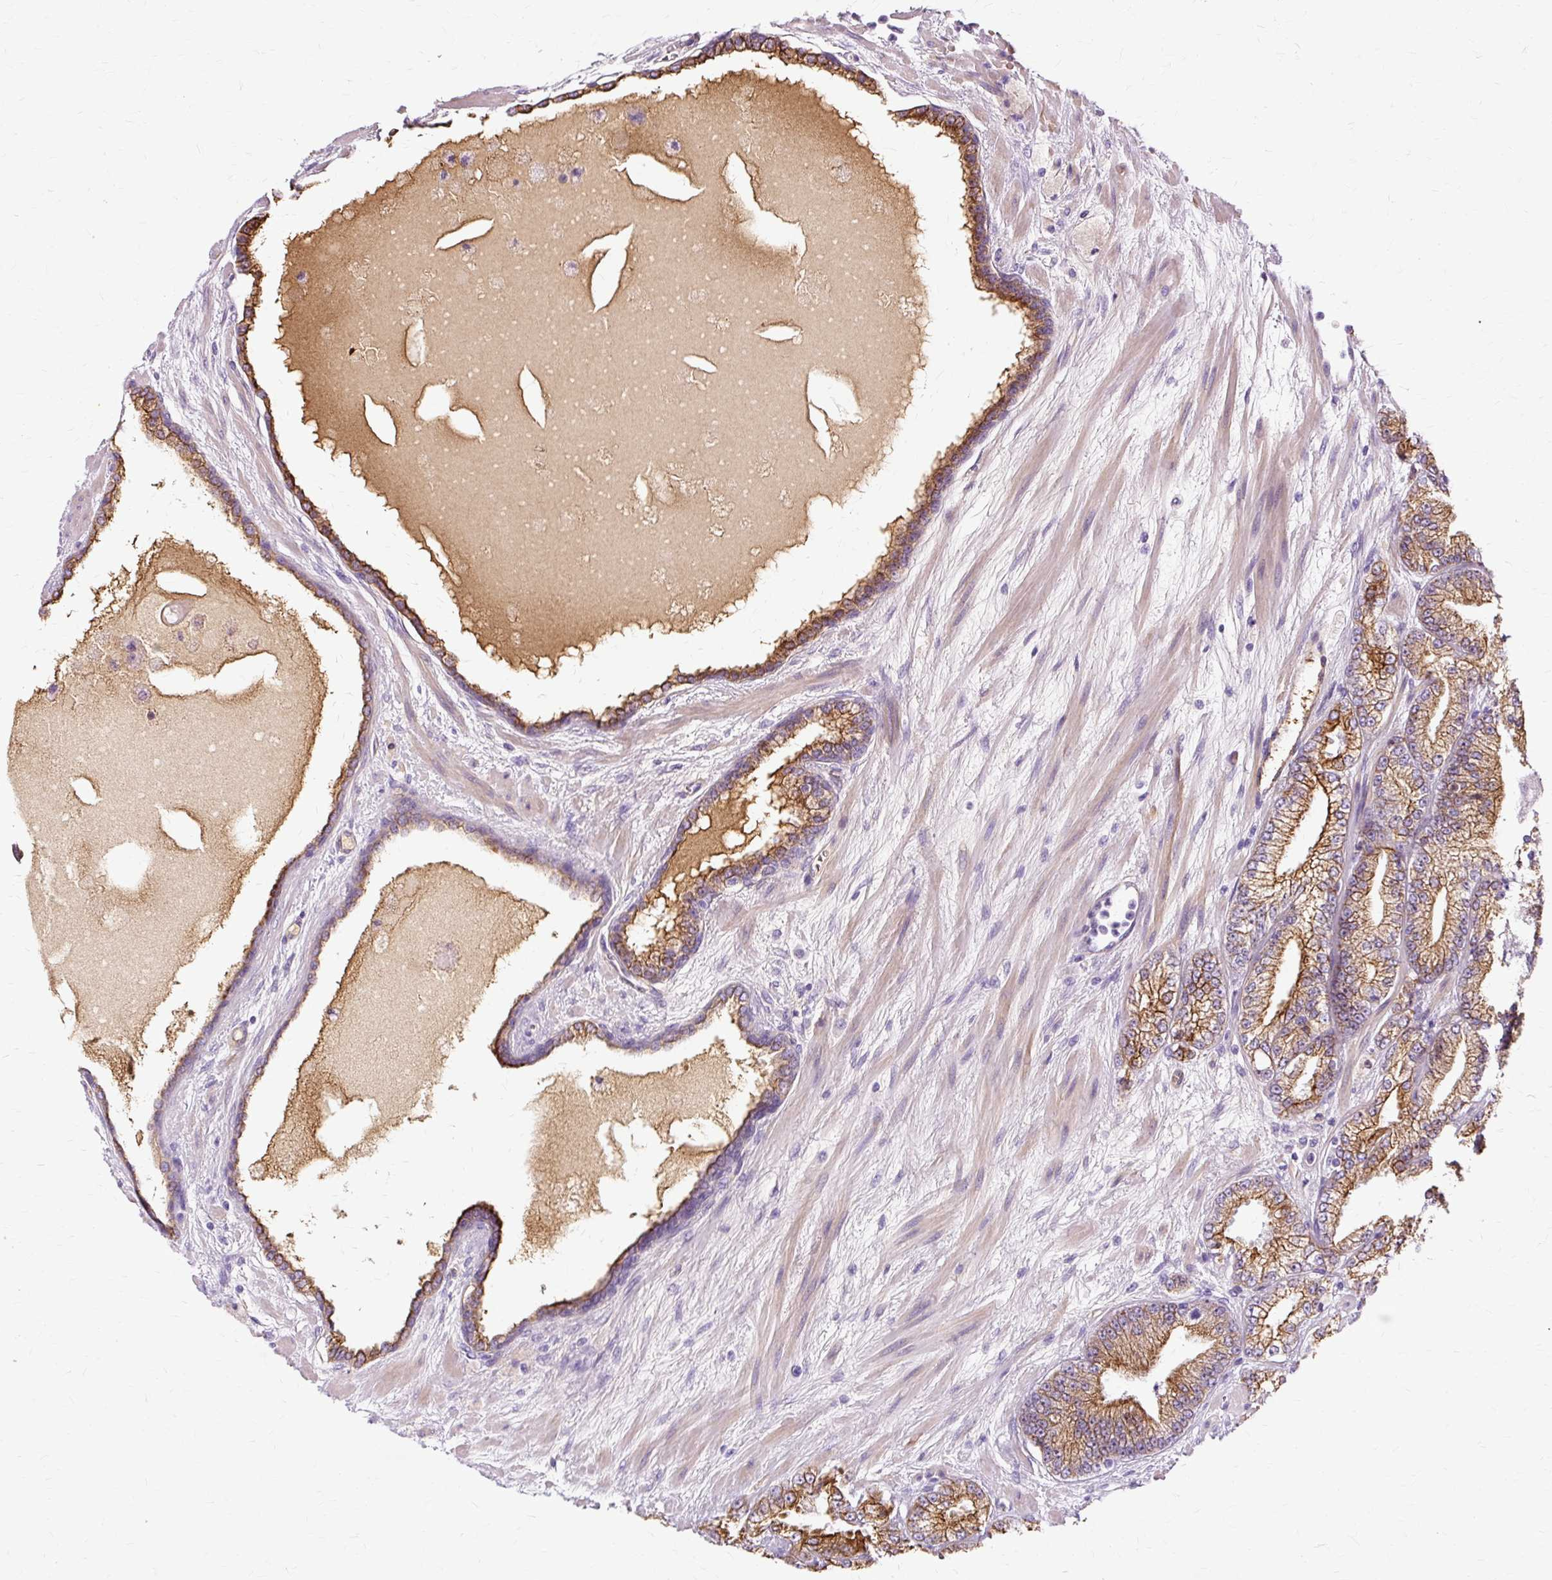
{"staining": {"intensity": "strong", "quantity": ">75%", "location": "cytoplasmic/membranous"}, "tissue": "prostate cancer", "cell_type": "Tumor cells", "image_type": "cancer", "snomed": [{"axis": "morphology", "description": "Adenocarcinoma, High grade"}, {"axis": "topography", "description": "Prostate"}], "caption": "The immunohistochemical stain highlights strong cytoplasmic/membranous positivity in tumor cells of adenocarcinoma (high-grade) (prostate) tissue.", "gene": "DCTN4", "patient": {"sex": "male", "age": 68}}